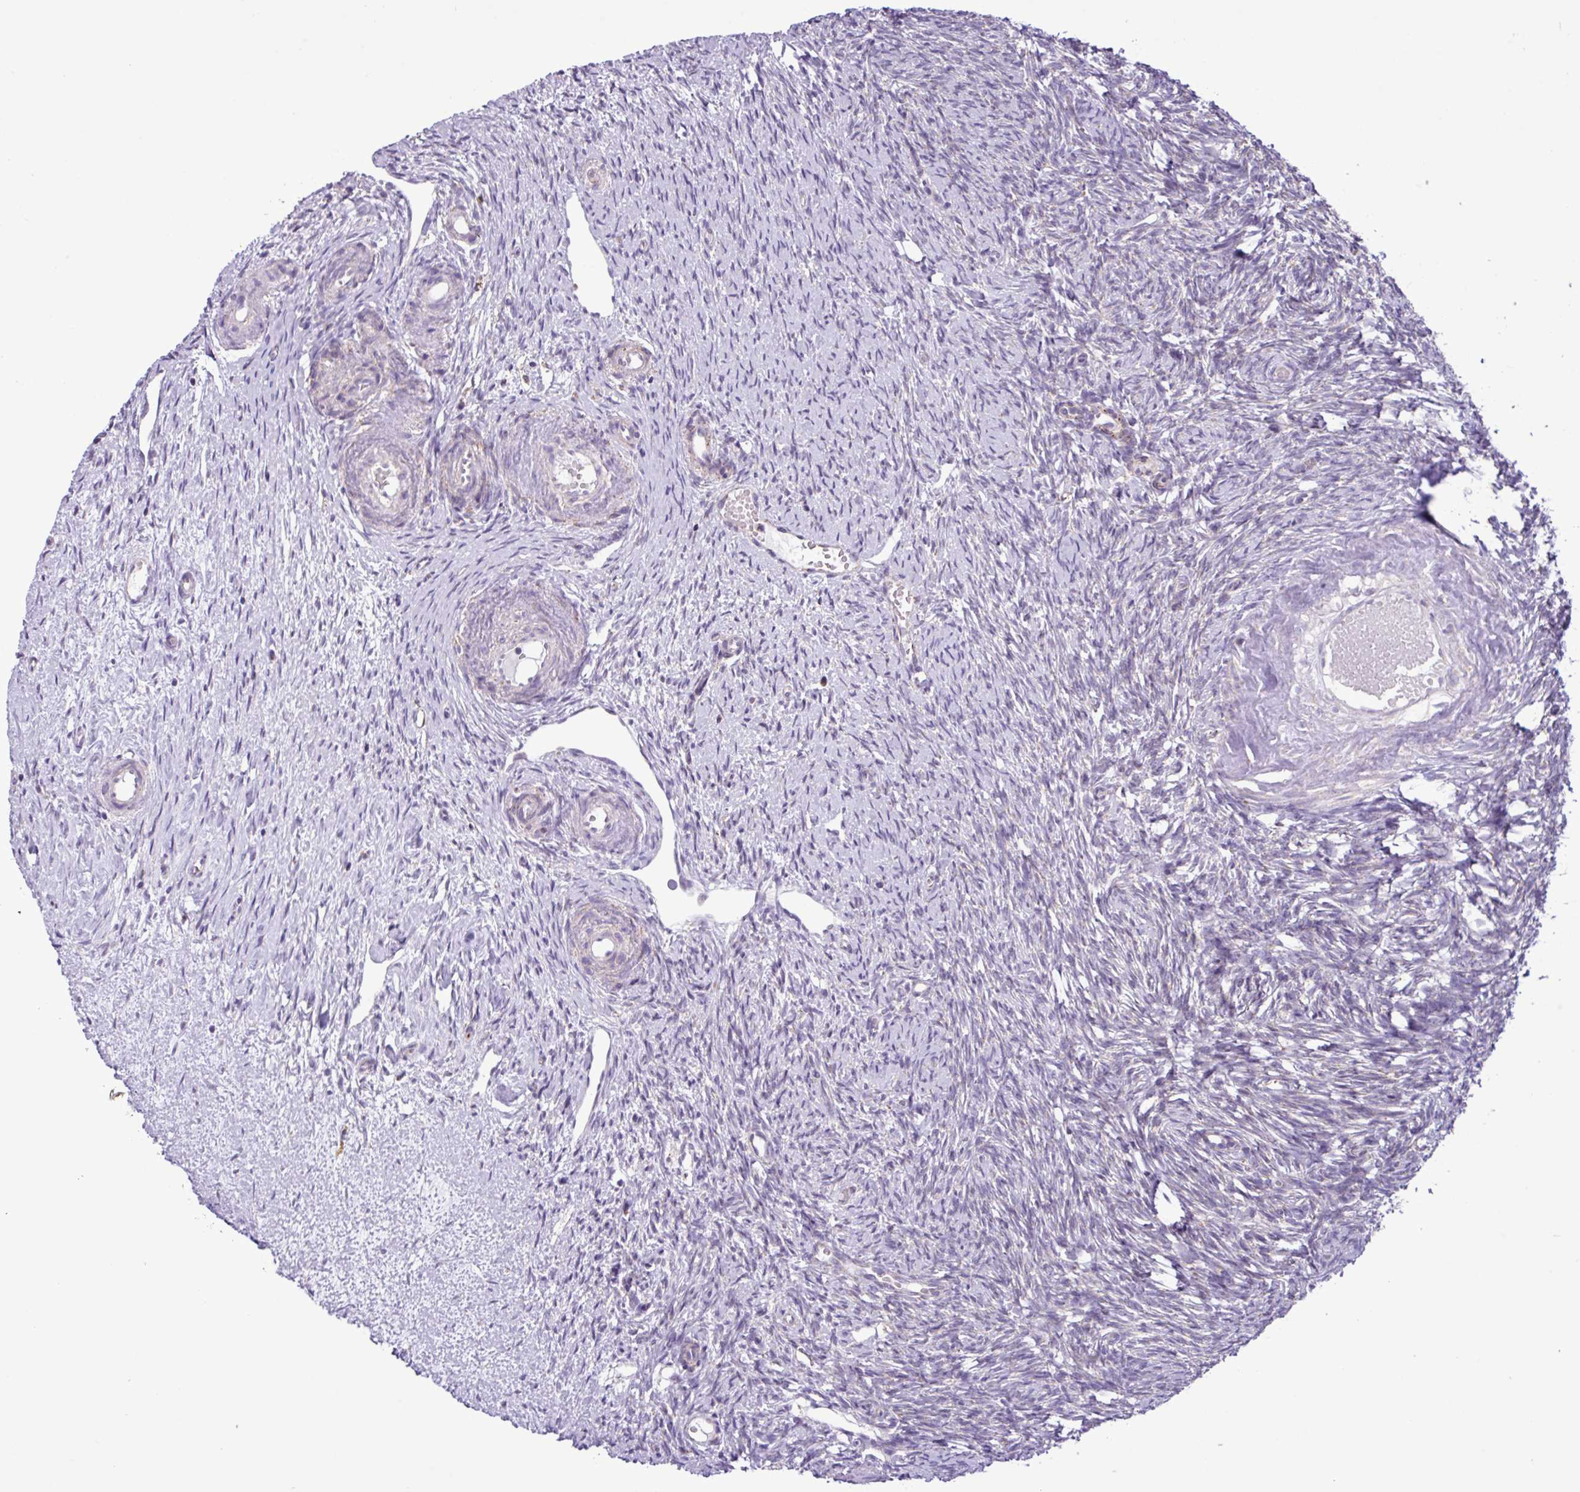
{"staining": {"intensity": "negative", "quantity": "none", "location": "none"}, "tissue": "ovary", "cell_type": "Ovarian stroma cells", "image_type": "normal", "snomed": [{"axis": "morphology", "description": "Normal tissue, NOS"}, {"axis": "topography", "description": "Ovary"}], "caption": "Photomicrograph shows no protein expression in ovarian stroma cells of normal ovary.", "gene": "SGPP1", "patient": {"sex": "female", "age": 51}}